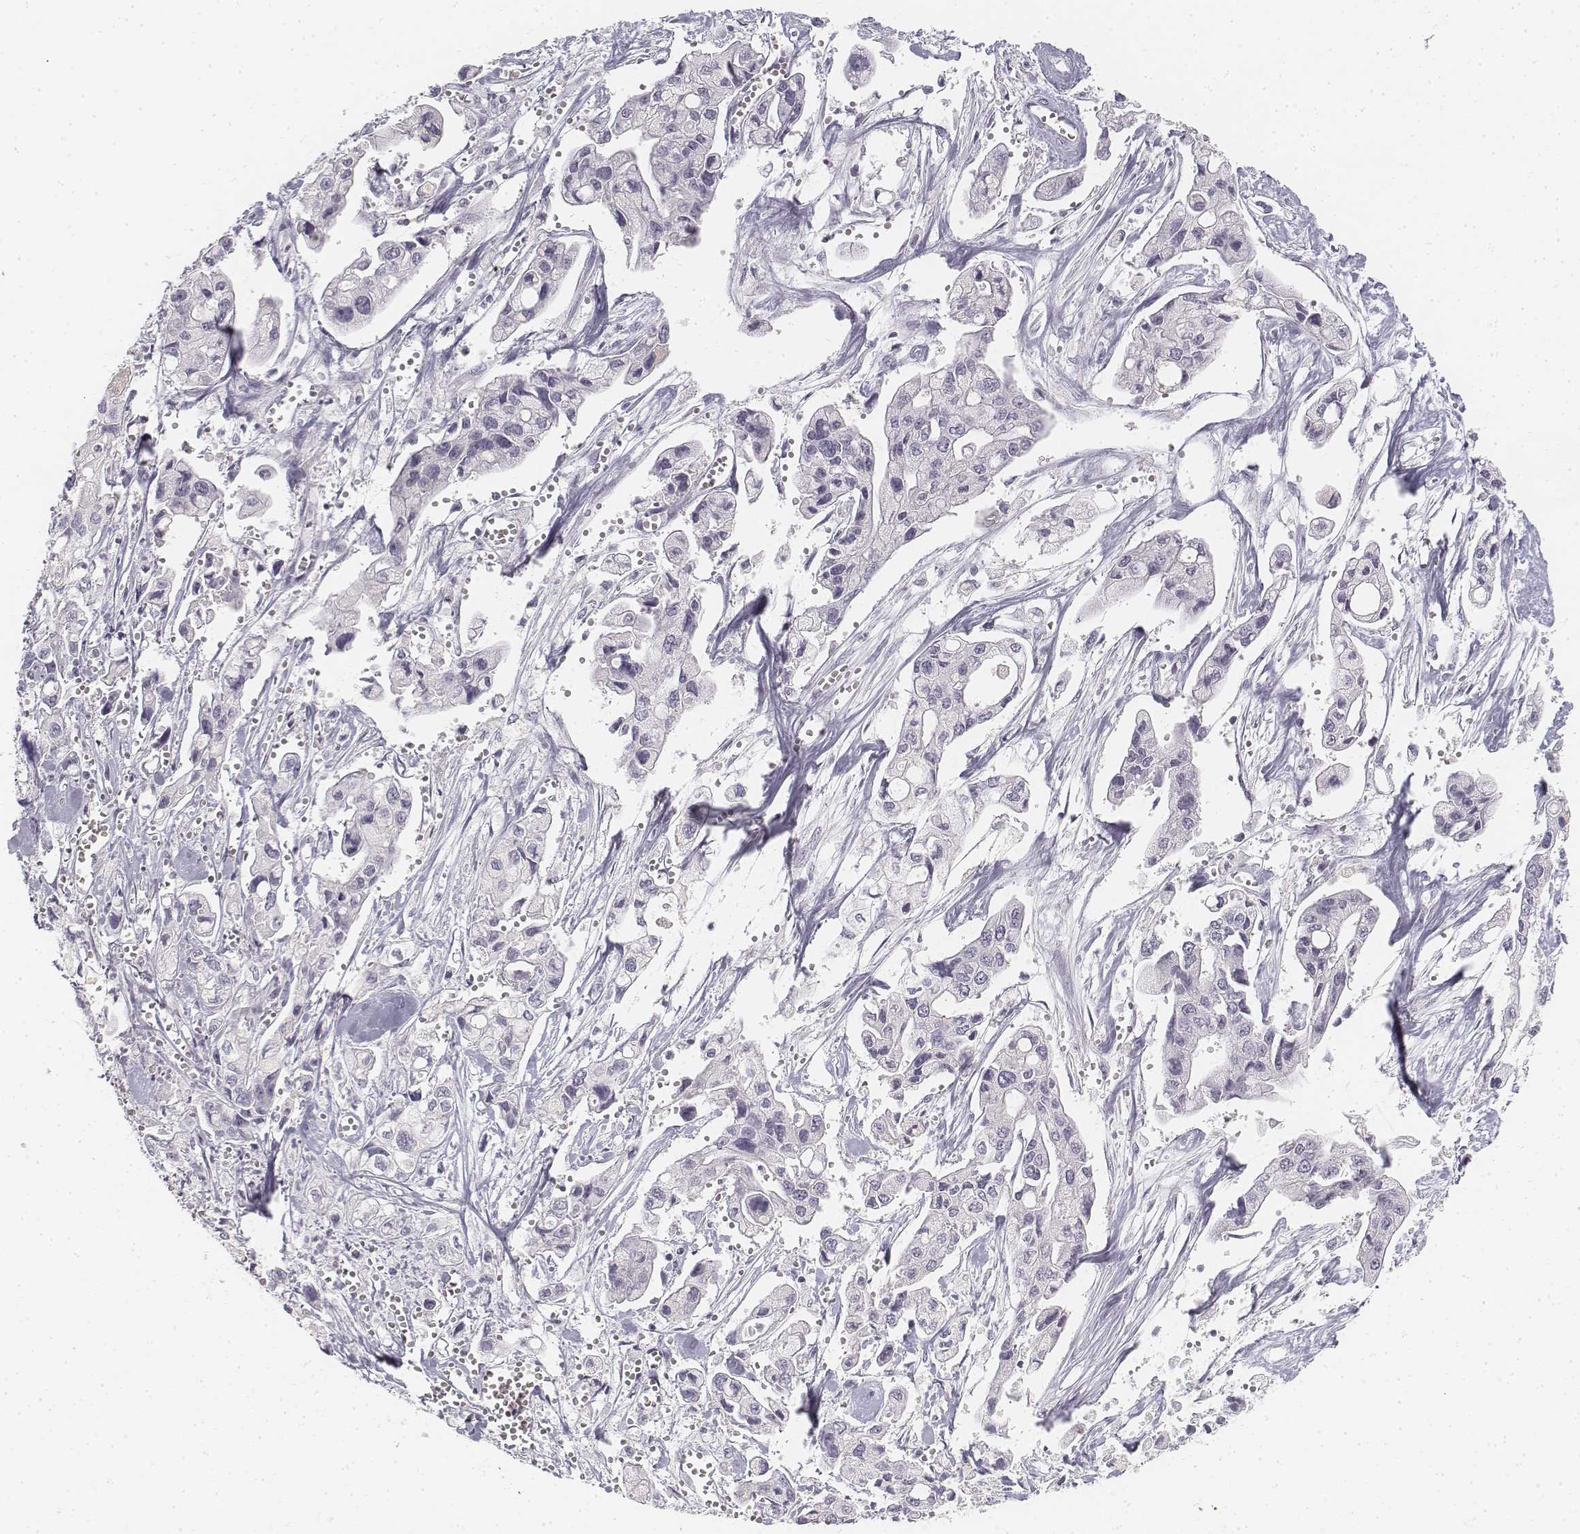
{"staining": {"intensity": "negative", "quantity": "none", "location": "none"}, "tissue": "pancreatic cancer", "cell_type": "Tumor cells", "image_type": "cancer", "snomed": [{"axis": "morphology", "description": "Adenocarcinoma, NOS"}, {"axis": "topography", "description": "Pancreas"}], "caption": "Protein analysis of pancreatic adenocarcinoma displays no significant expression in tumor cells.", "gene": "KRTAP2-1", "patient": {"sex": "male", "age": 70}}